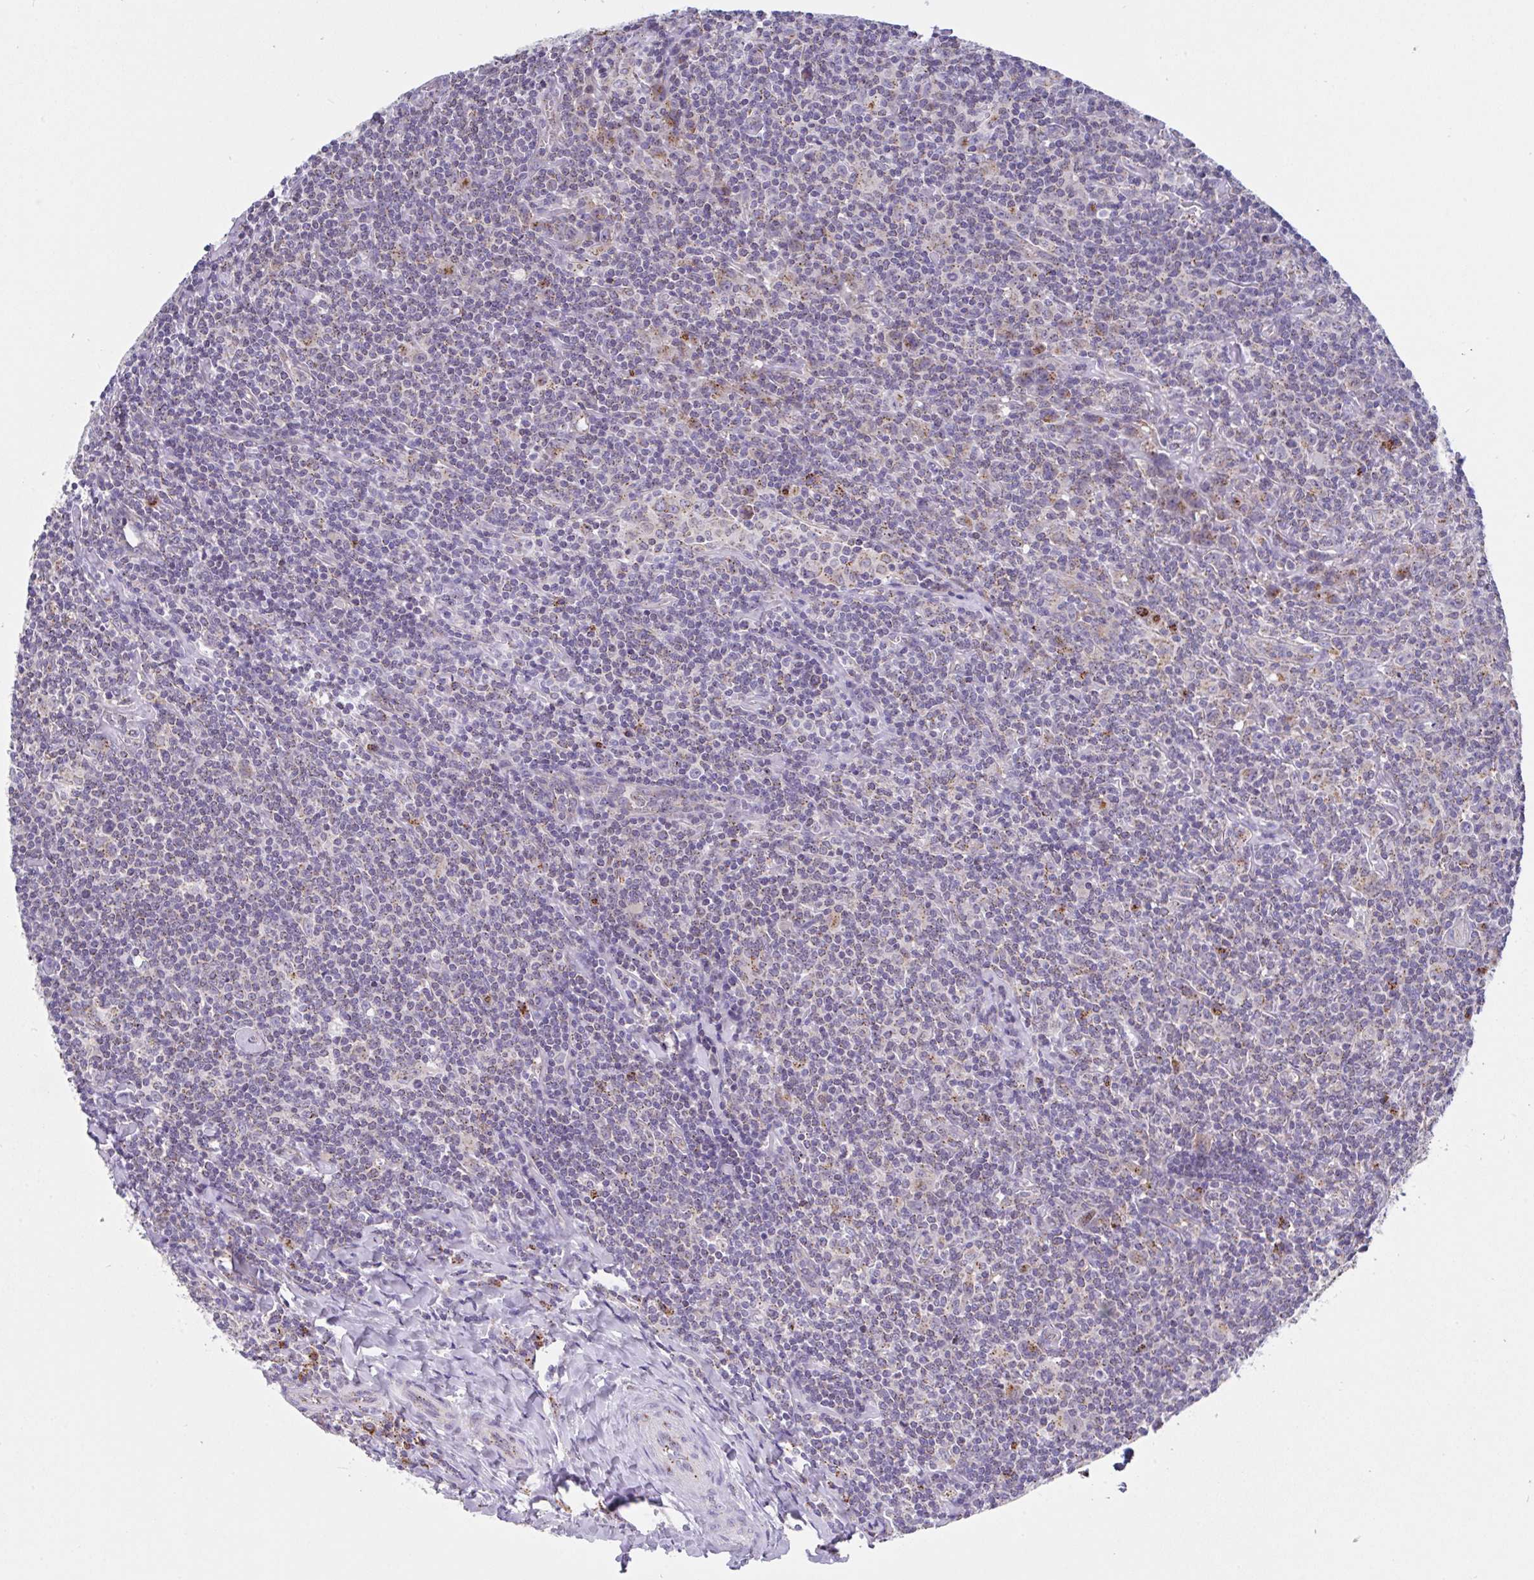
{"staining": {"intensity": "moderate", "quantity": "25%-75%", "location": "cytoplasmic/membranous"}, "tissue": "lymphoma", "cell_type": "Tumor cells", "image_type": "cancer", "snomed": [{"axis": "morphology", "description": "Hodgkin's disease, NOS"}, {"axis": "topography", "description": "Lymph node"}], "caption": "IHC of Hodgkin's disease displays medium levels of moderate cytoplasmic/membranous staining in about 25%-75% of tumor cells.", "gene": "PROSER3", "patient": {"sex": "female", "age": 18}}